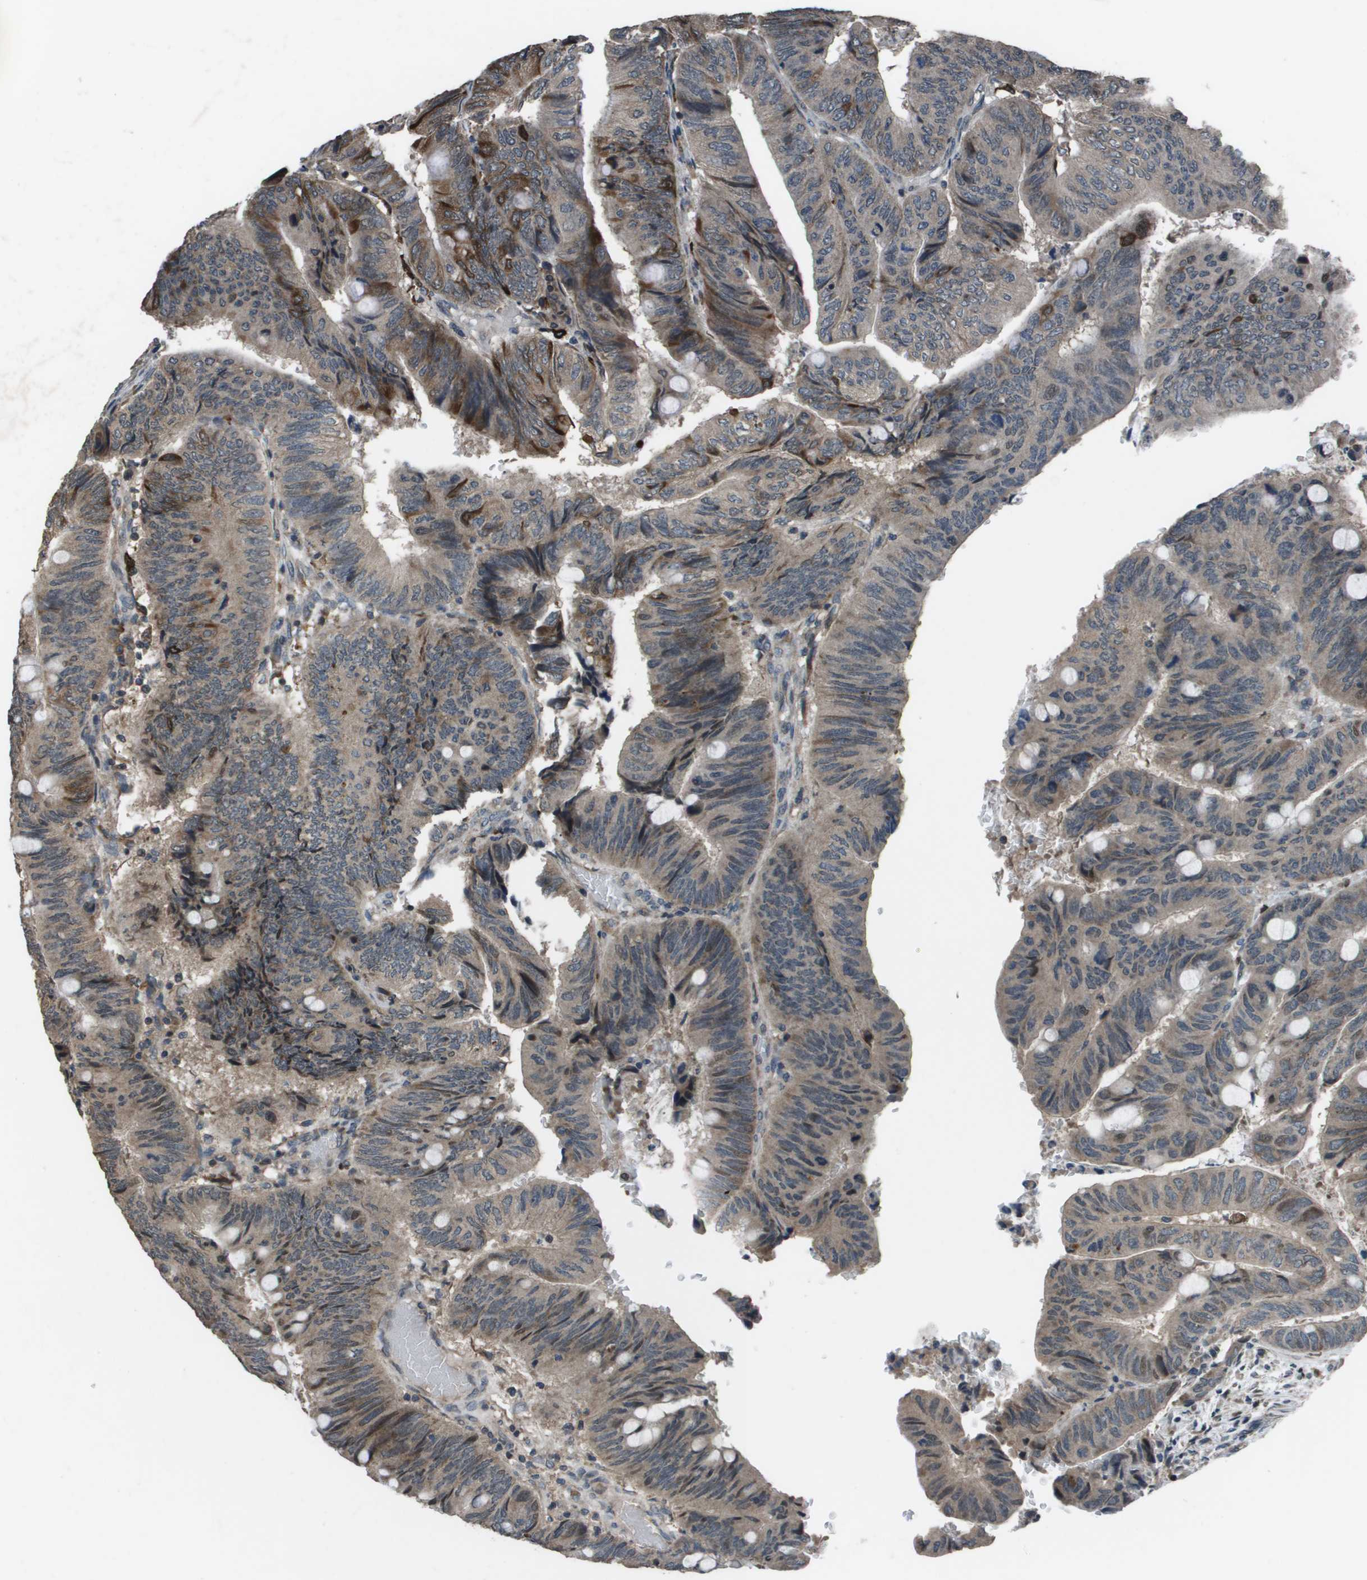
{"staining": {"intensity": "moderate", "quantity": "<25%", "location": "cytoplasmic/membranous"}, "tissue": "colorectal cancer", "cell_type": "Tumor cells", "image_type": "cancer", "snomed": [{"axis": "morphology", "description": "Normal tissue, NOS"}, {"axis": "morphology", "description": "Adenocarcinoma, NOS"}, {"axis": "topography", "description": "Rectum"}, {"axis": "topography", "description": "Peripheral nerve tissue"}], "caption": "Colorectal cancer was stained to show a protein in brown. There is low levels of moderate cytoplasmic/membranous expression in about <25% of tumor cells.", "gene": "GOSR2", "patient": {"sex": "male", "age": 92}}